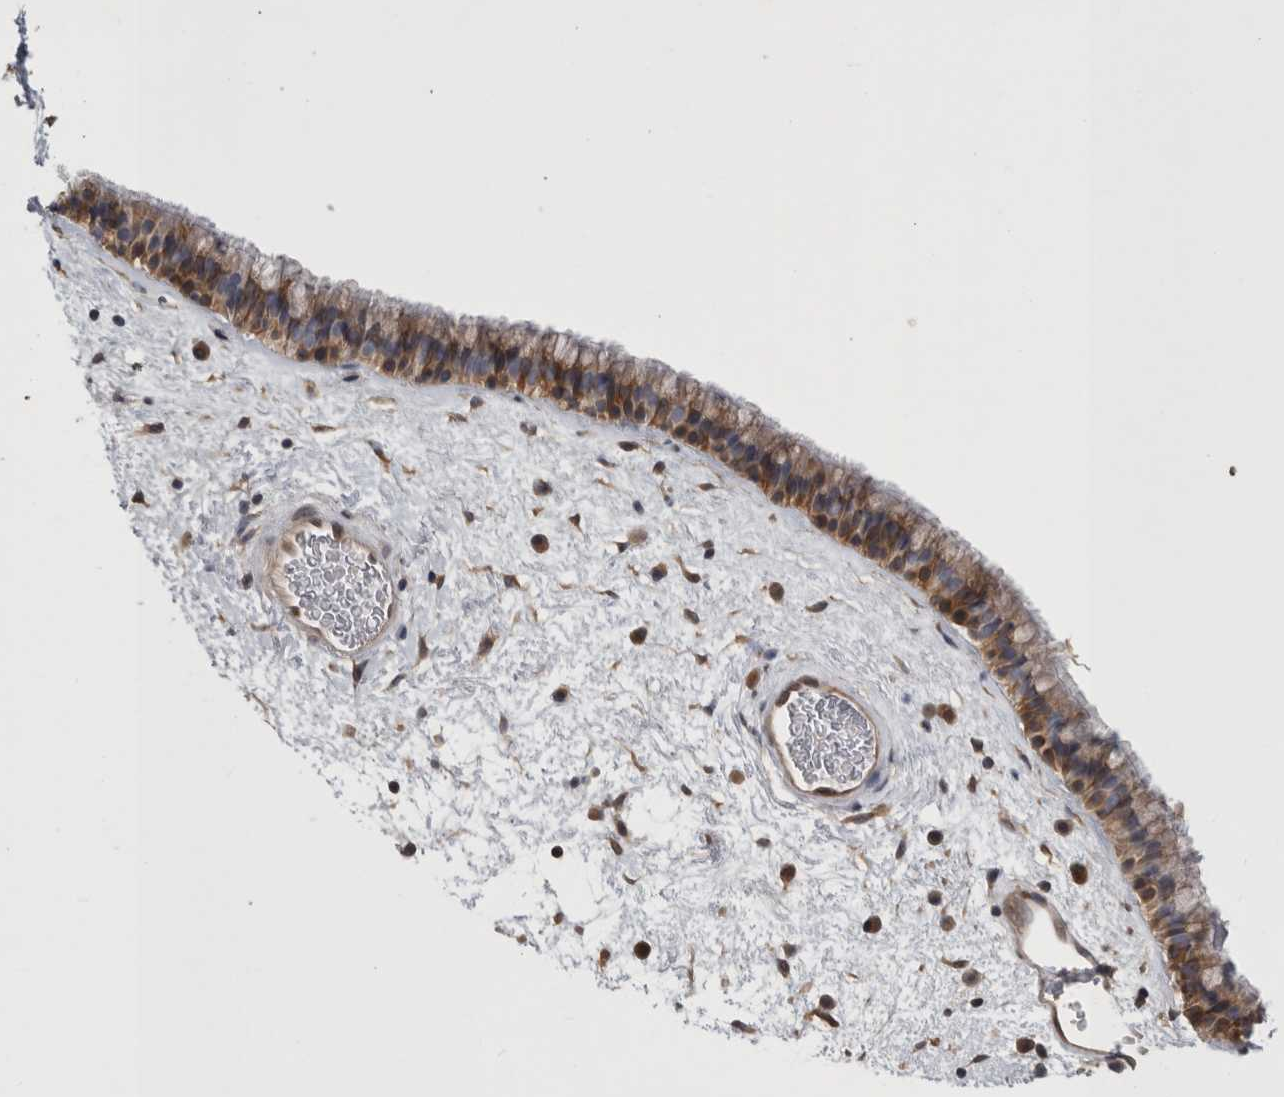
{"staining": {"intensity": "moderate", "quantity": ">75%", "location": "cytoplasmic/membranous"}, "tissue": "nasopharynx", "cell_type": "Respiratory epithelial cells", "image_type": "normal", "snomed": [{"axis": "morphology", "description": "Normal tissue, NOS"}, {"axis": "morphology", "description": "Inflammation, NOS"}, {"axis": "topography", "description": "Nasopharynx"}], "caption": "High-power microscopy captured an immunohistochemistry photomicrograph of benign nasopharynx, revealing moderate cytoplasmic/membranous staining in about >75% of respiratory epithelial cells. Nuclei are stained in blue.", "gene": "ASTN2", "patient": {"sex": "male", "age": 48}}